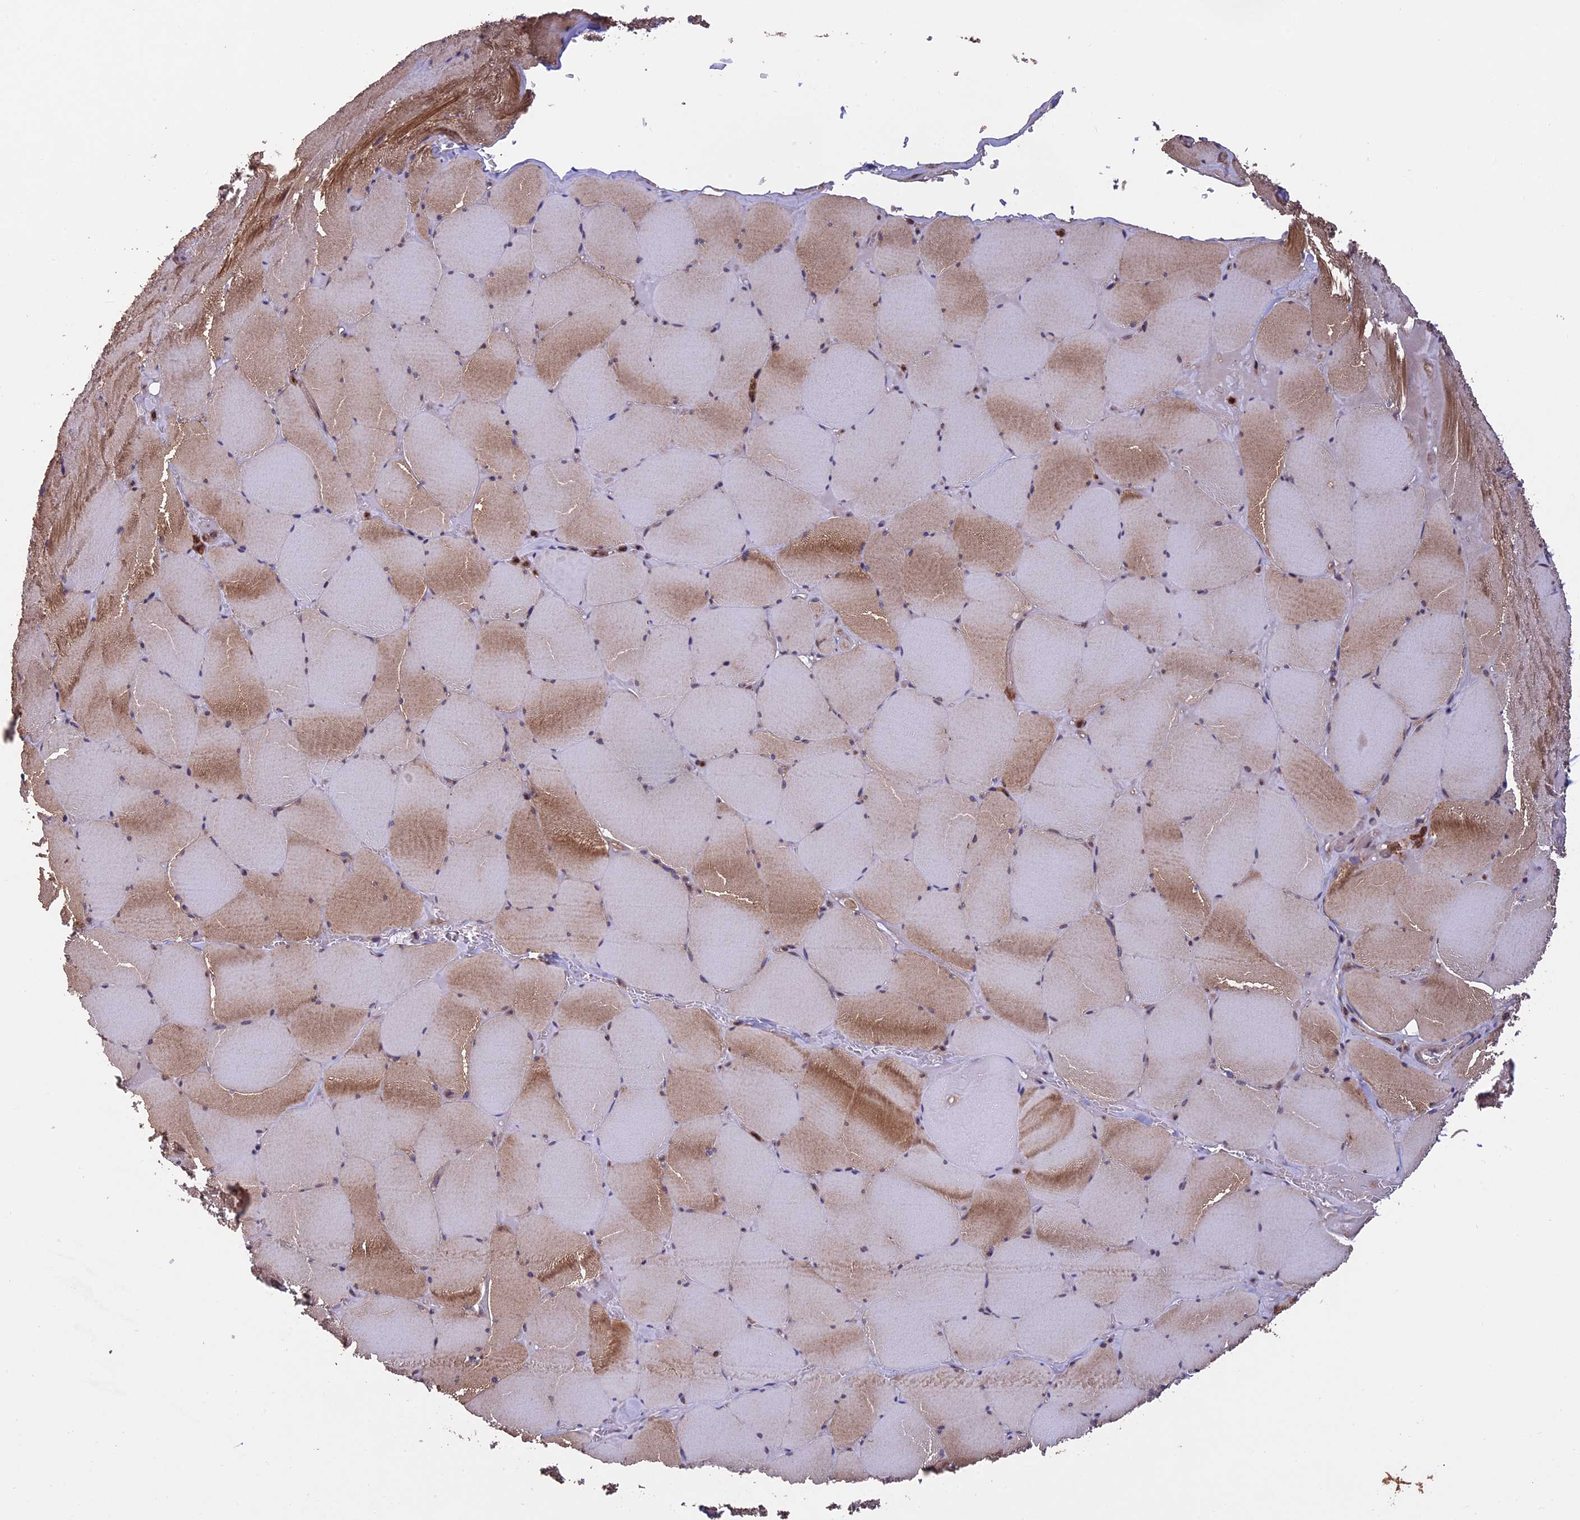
{"staining": {"intensity": "moderate", "quantity": "25%-75%", "location": "cytoplasmic/membranous"}, "tissue": "skeletal muscle", "cell_type": "Myocytes", "image_type": "normal", "snomed": [{"axis": "morphology", "description": "Normal tissue, NOS"}, {"axis": "topography", "description": "Skeletal muscle"}, {"axis": "topography", "description": "Head-Neck"}], "caption": "High-power microscopy captured an immunohistochemistry (IHC) histopathology image of normal skeletal muscle, revealing moderate cytoplasmic/membranous positivity in approximately 25%-75% of myocytes. The protein is stained brown, and the nuclei are stained in blue (DAB (3,3'-diaminobenzidine) IHC with brightfield microscopy, high magnification).", "gene": "PKD2L2", "patient": {"sex": "male", "age": 66}}